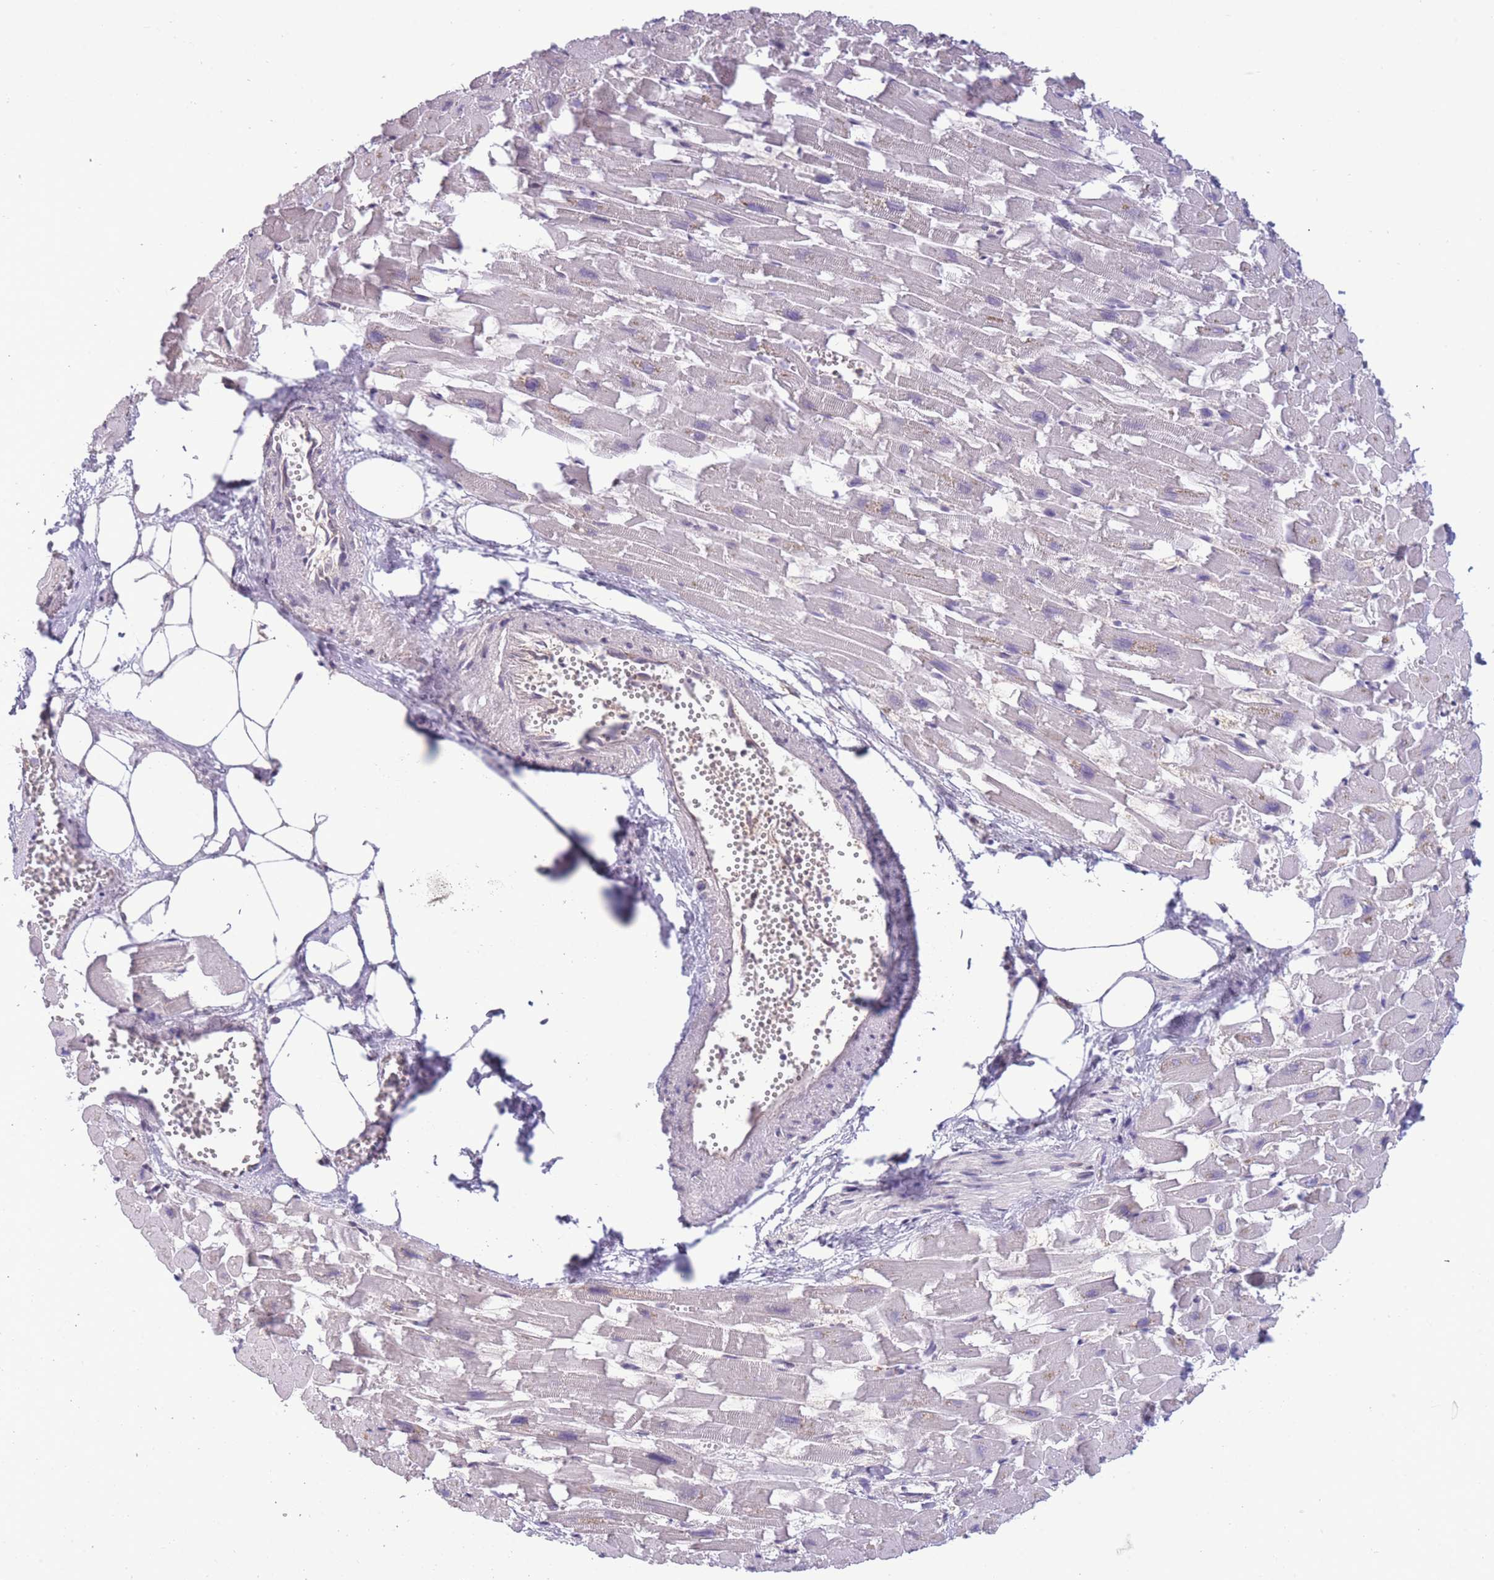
{"staining": {"intensity": "negative", "quantity": "none", "location": "none"}, "tissue": "heart muscle", "cell_type": "Cardiomyocytes", "image_type": "normal", "snomed": [{"axis": "morphology", "description": "Normal tissue, NOS"}, {"axis": "topography", "description": "Heart"}], "caption": "A high-resolution image shows IHC staining of unremarkable heart muscle, which shows no significant expression in cardiomyocytes. (DAB (3,3'-diaminobenzidine) immunohistochemistry (IHC) with hematoxylin counter stain).", "gene": "TMEM121", "patient": {"sex": "female", "age": 64}}